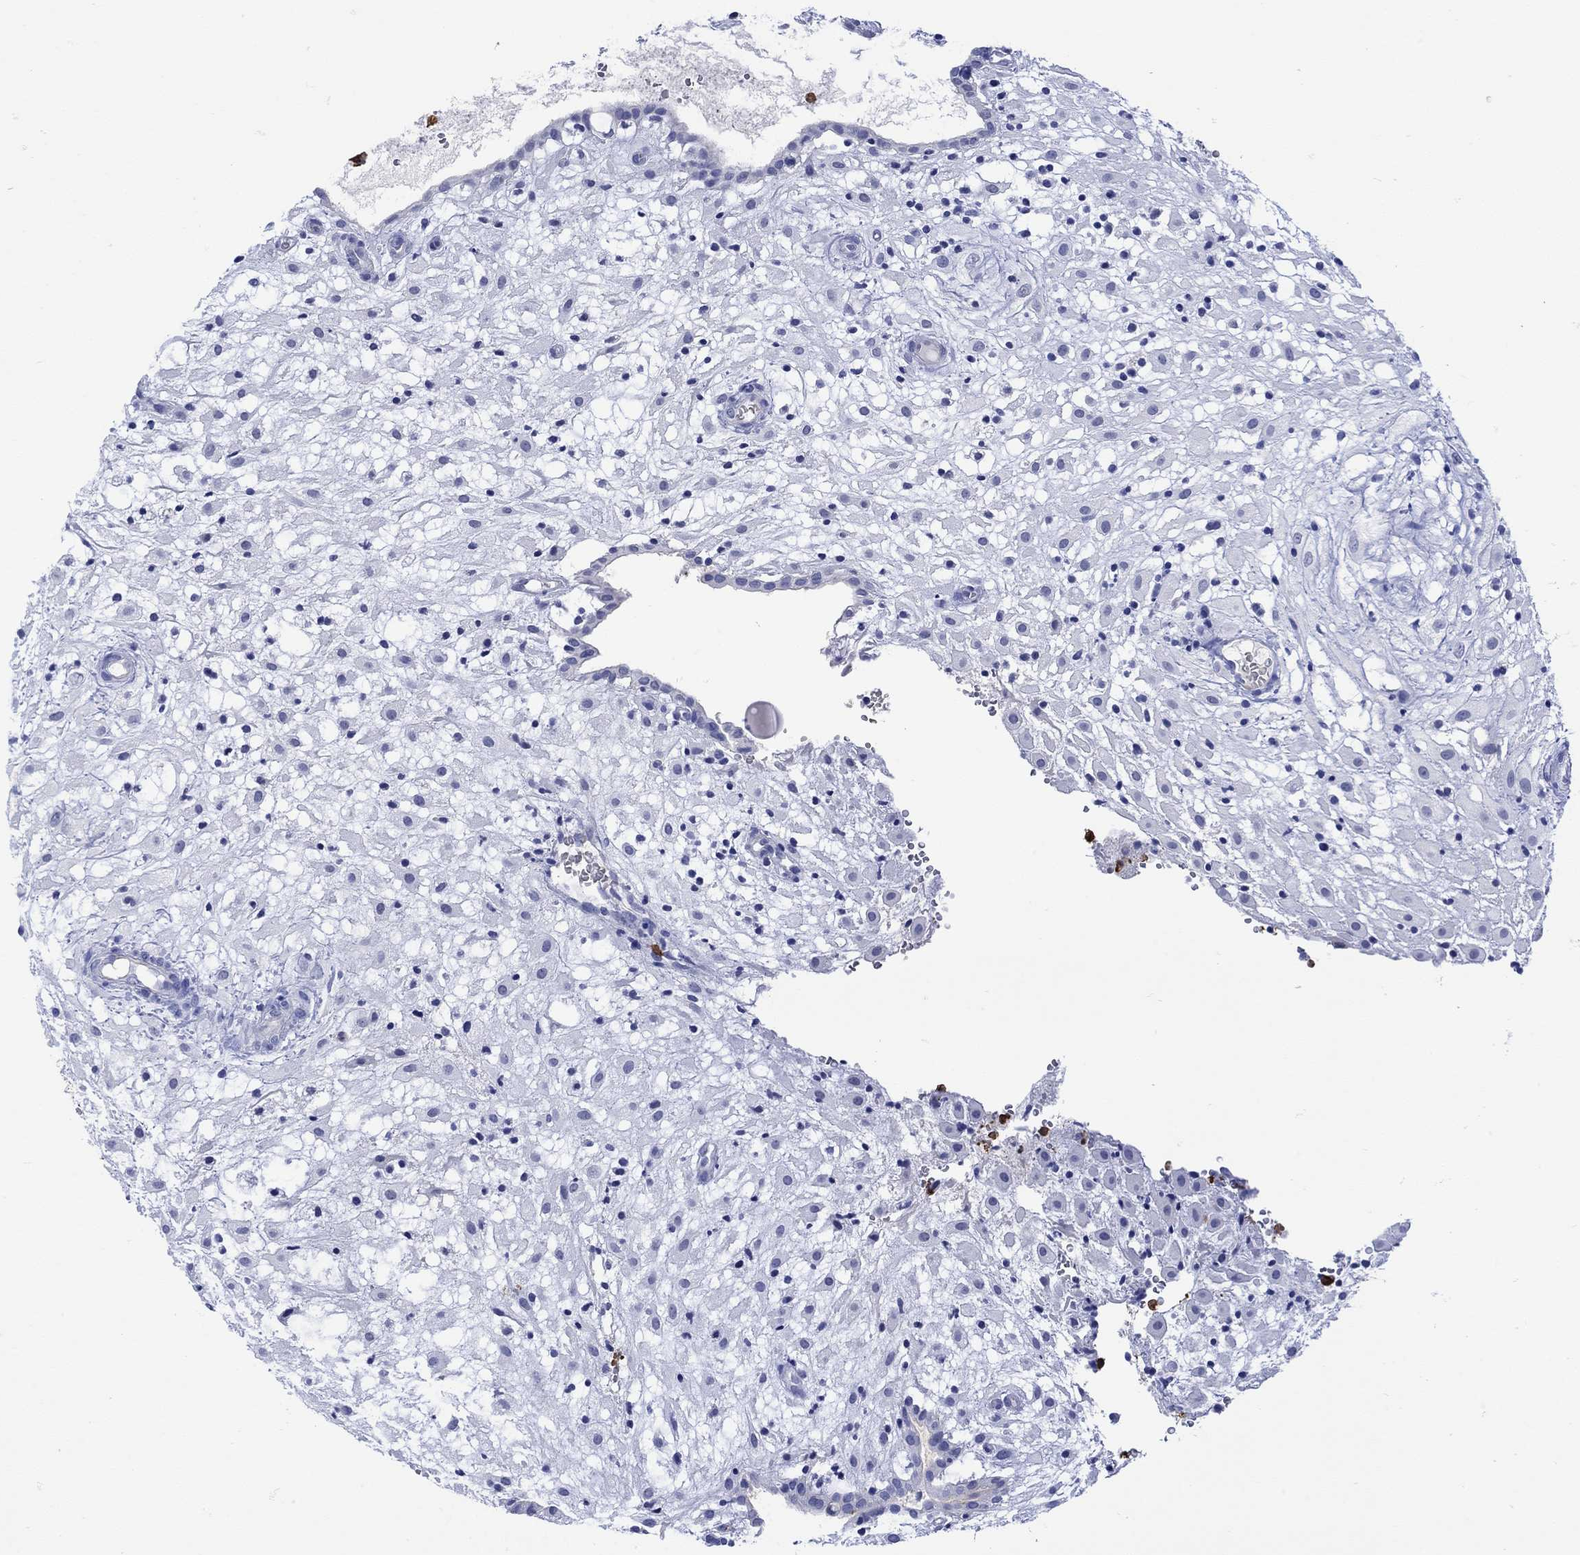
{"staining": {"intensity": "negative", "quantity": "none", "location": "none"}, "tissue": "placenta", "cell_type": "Decidual cells", "image_type": "normal", "snomed": [{"axis": "morphology", "description": "Normal tissue, NOS"}, {"axis": "topography", "description": "Placenta"}], "caption": "Immunohistochemistry of normal placenta demonstrates no positivity in decidual cells.", "gene": "LINGO3", "patient": {"sex": "female", "age": 24}}